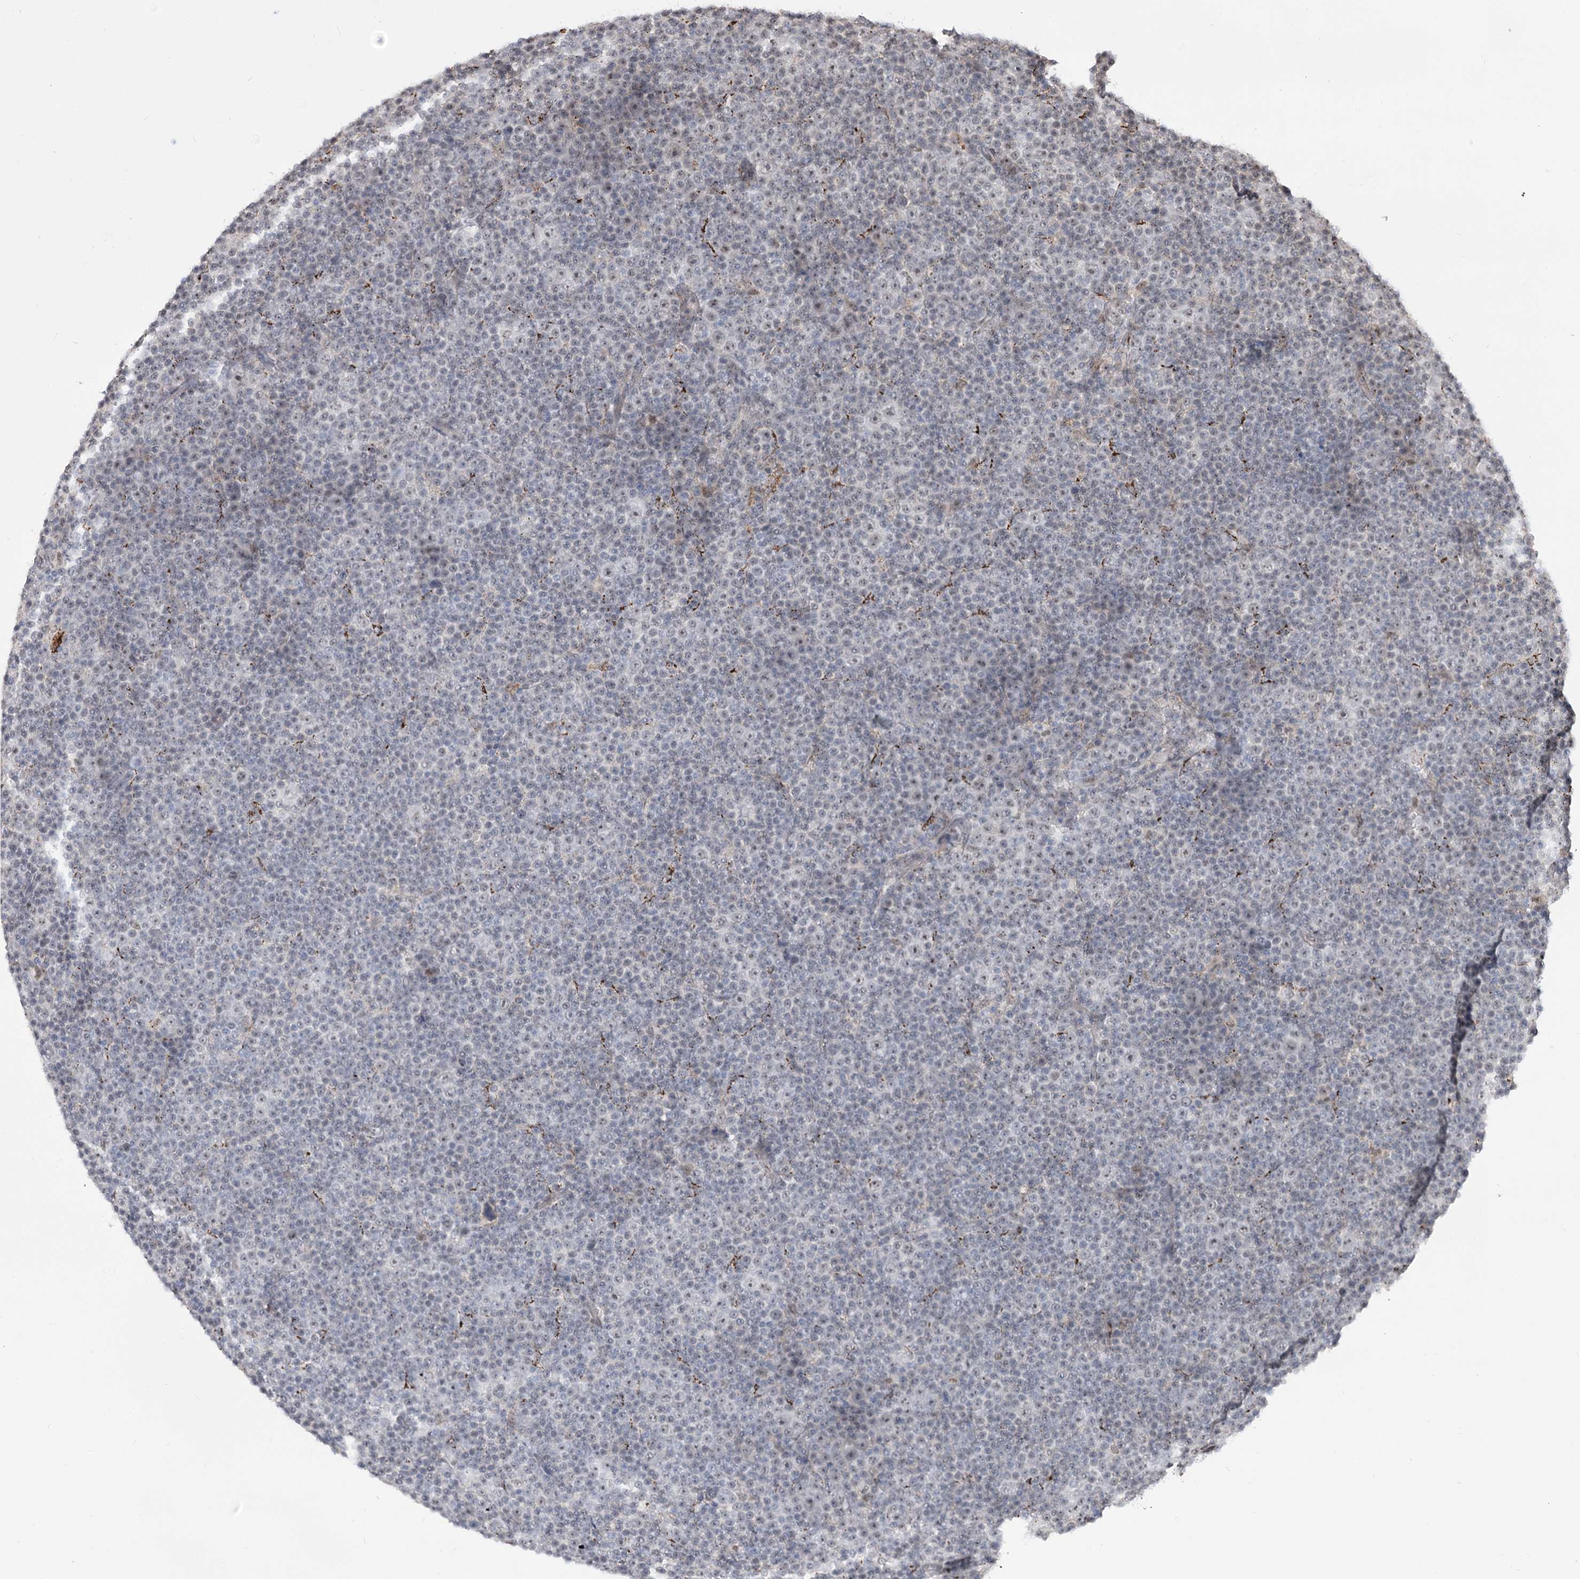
{"staining": {"intensity": "negative", "quantity": "none", "location": "none"}, "tissue": "lymphoma", "cell_type": "Tumor cells", "image_type": "cancer", "snomed": [{"axis": "morphology", "description": "Malignant lymphoma, non-Hodgkin's type, Low grade"}, {"axis": "topography", "description": "Lymph node"}], "caption": "An IHC image of lymphoma is shown. There is no staining in tumor cells of lymphoma. Nuclei are stained in blue.", "gene": "ZSCAN23", "patient": {"sex": "female", "age": 67}}